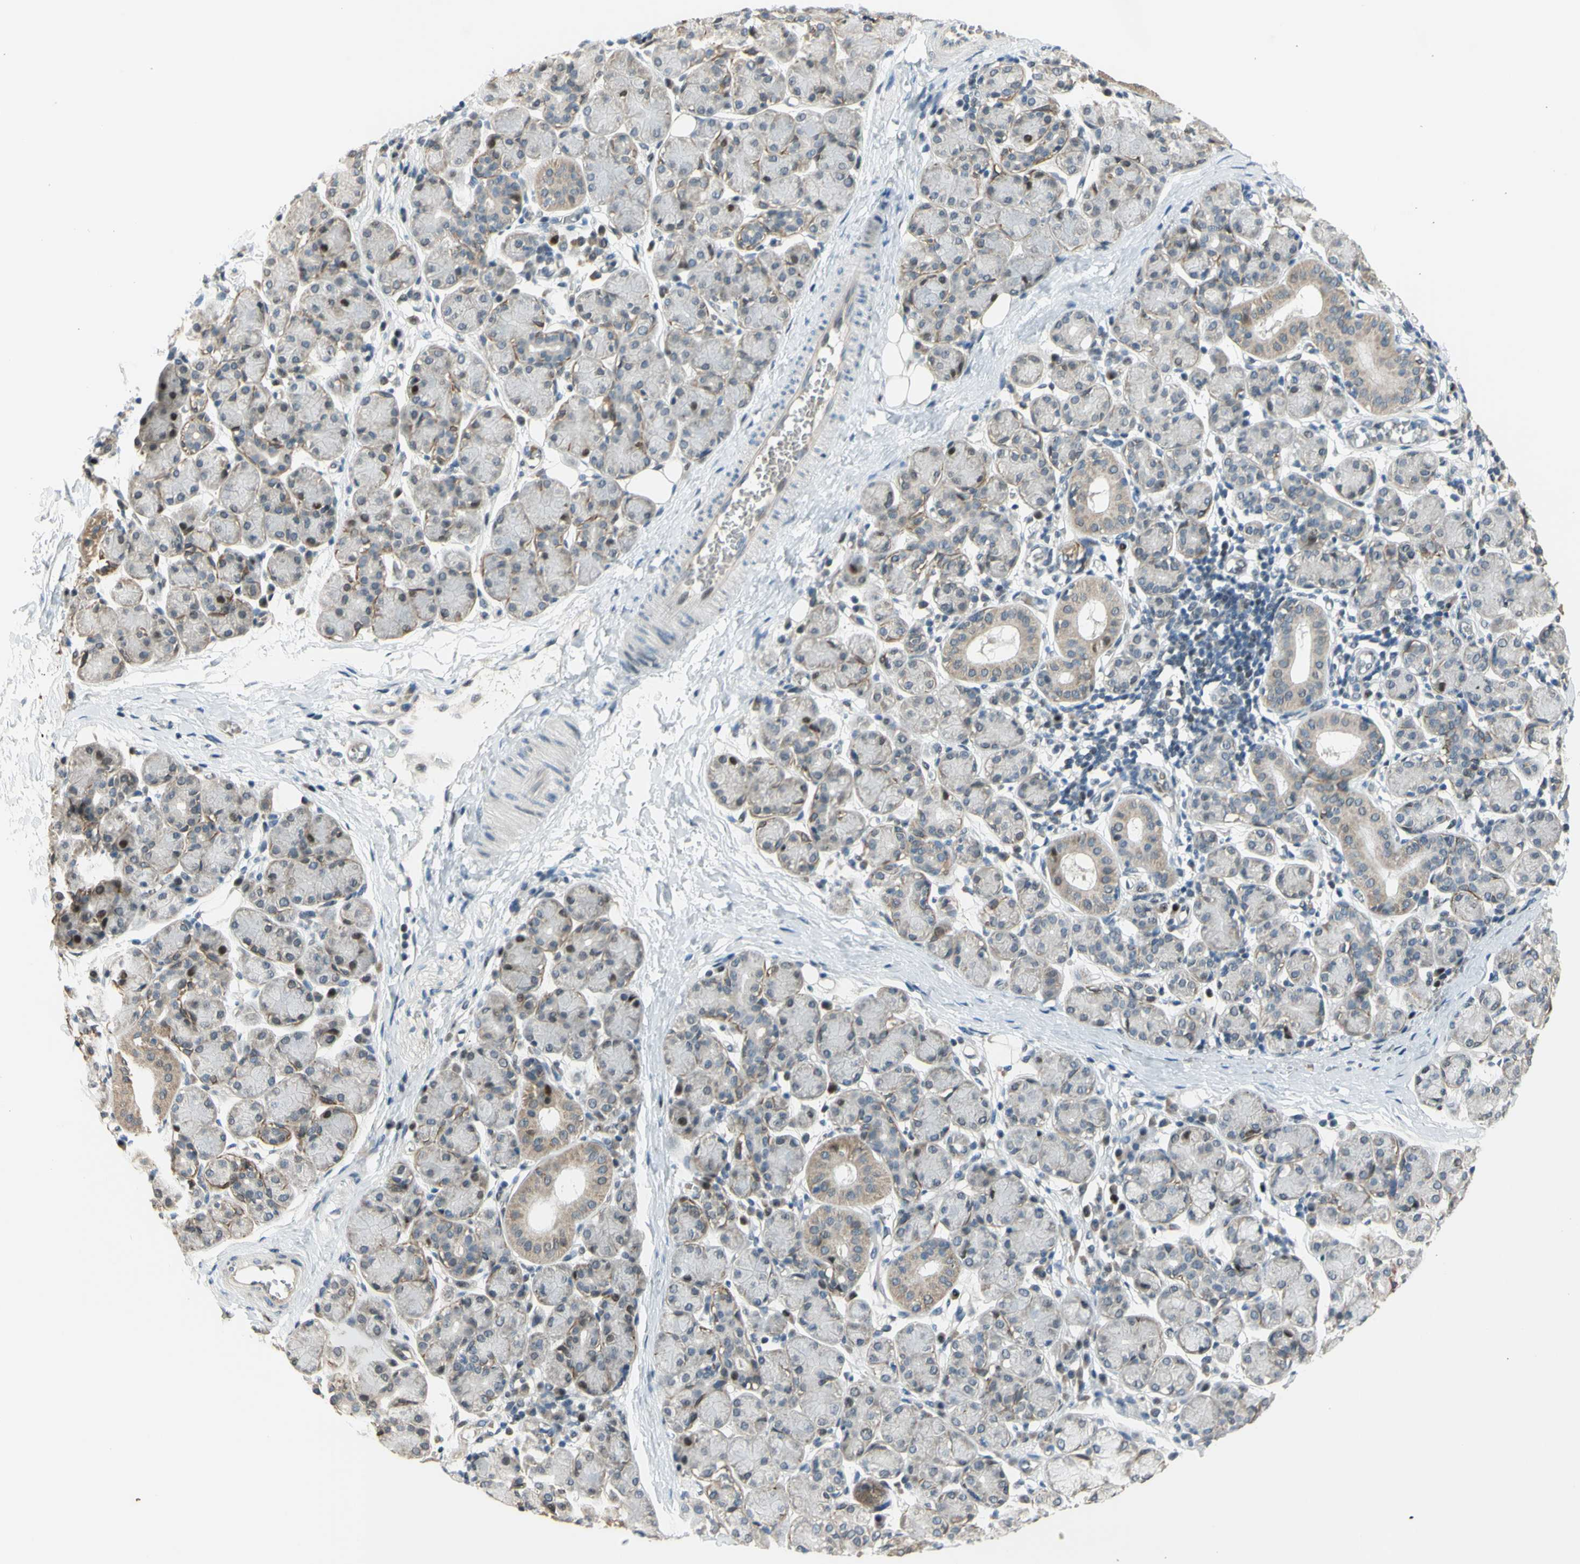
{"staining": {"intensity": "weak", "quantity": "25%-75%", "location": "cytoplasmic/membranous"}, "tissue": "salivary gland", "cell_type": "Glandular cells", "image_type": "normal", "snomed": [{"axis": "morphology", "description": "Normal tissue, NOS"}, {"axis": "morphology", "description": "Inflammation, NOS"}, {"axis": "topography", "description": "Lymph node"}, {"axis": "topography", "description": "Salivary gland"}], "caption": "Weak cytoplasmic/membranous expression for a protein is present in about 25%-75% of glandular cells of benign salivary gland using immunohistochemistry.", "gene": "ZNF184", "patient": {"sex": "male", "age": 3}}